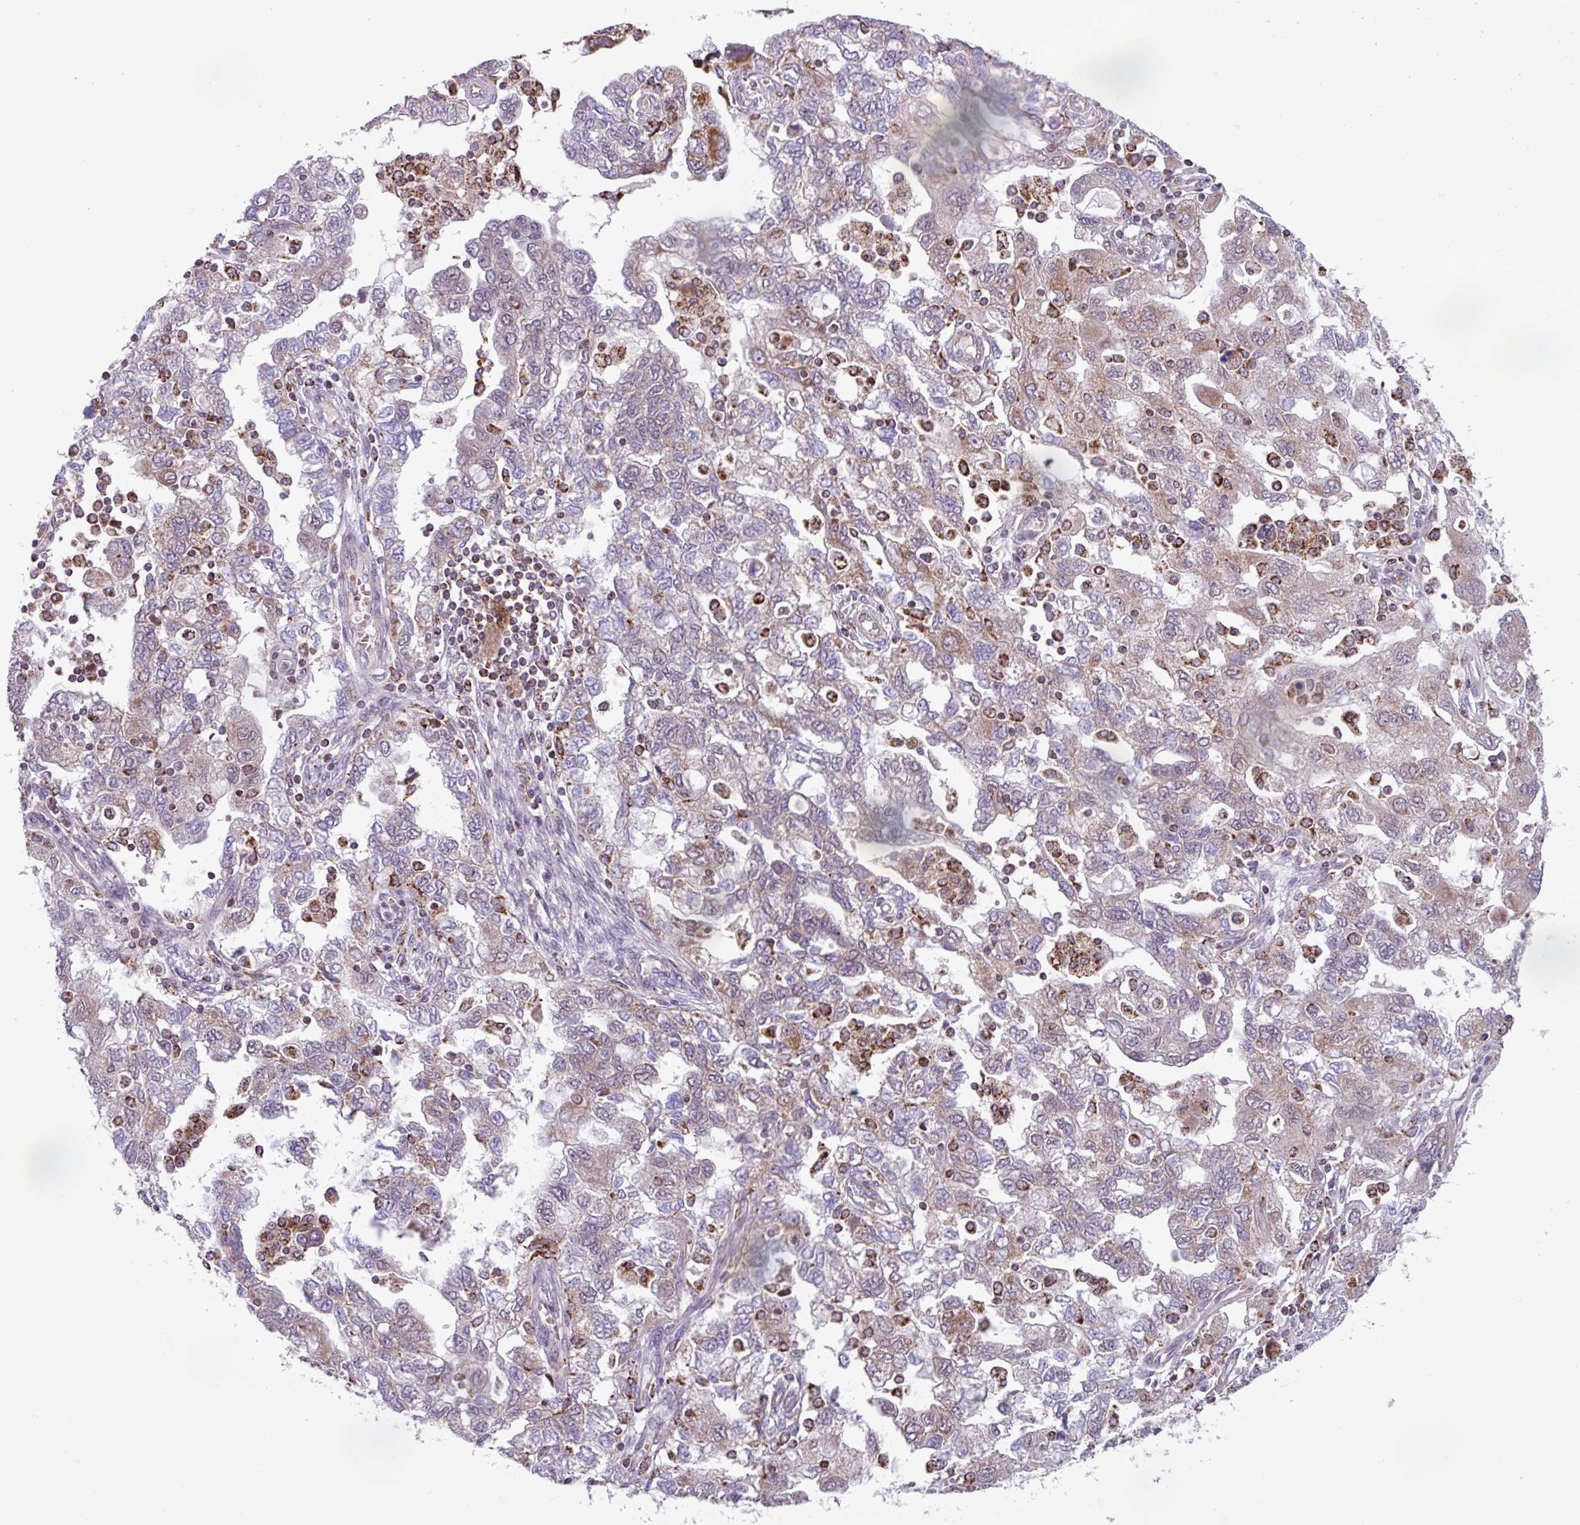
{"staining": {"intensity": "weak", "quantity": "<25%", "location": "cytoplasmic/membranous"}, "tissue": "ovarian cancer", "cell_type": "Tumor cells", "image_type": "cancer", "snomed": [{"axis": "morphology", "description": "Carcinoma, NOS"}, {"axis": "morphology", "description": "Cystadenocarcinoma, serous, NOS"}, {"axis": "topography", "description": "Ovary"}], "caption": "This is an immunohistochemistry (IHC) photomicrograph of ovarian carcinoma. There is no expression in tumor cells.", "gene": "AKIRIN1", "patient": {"sex": "female", "age": 69}}